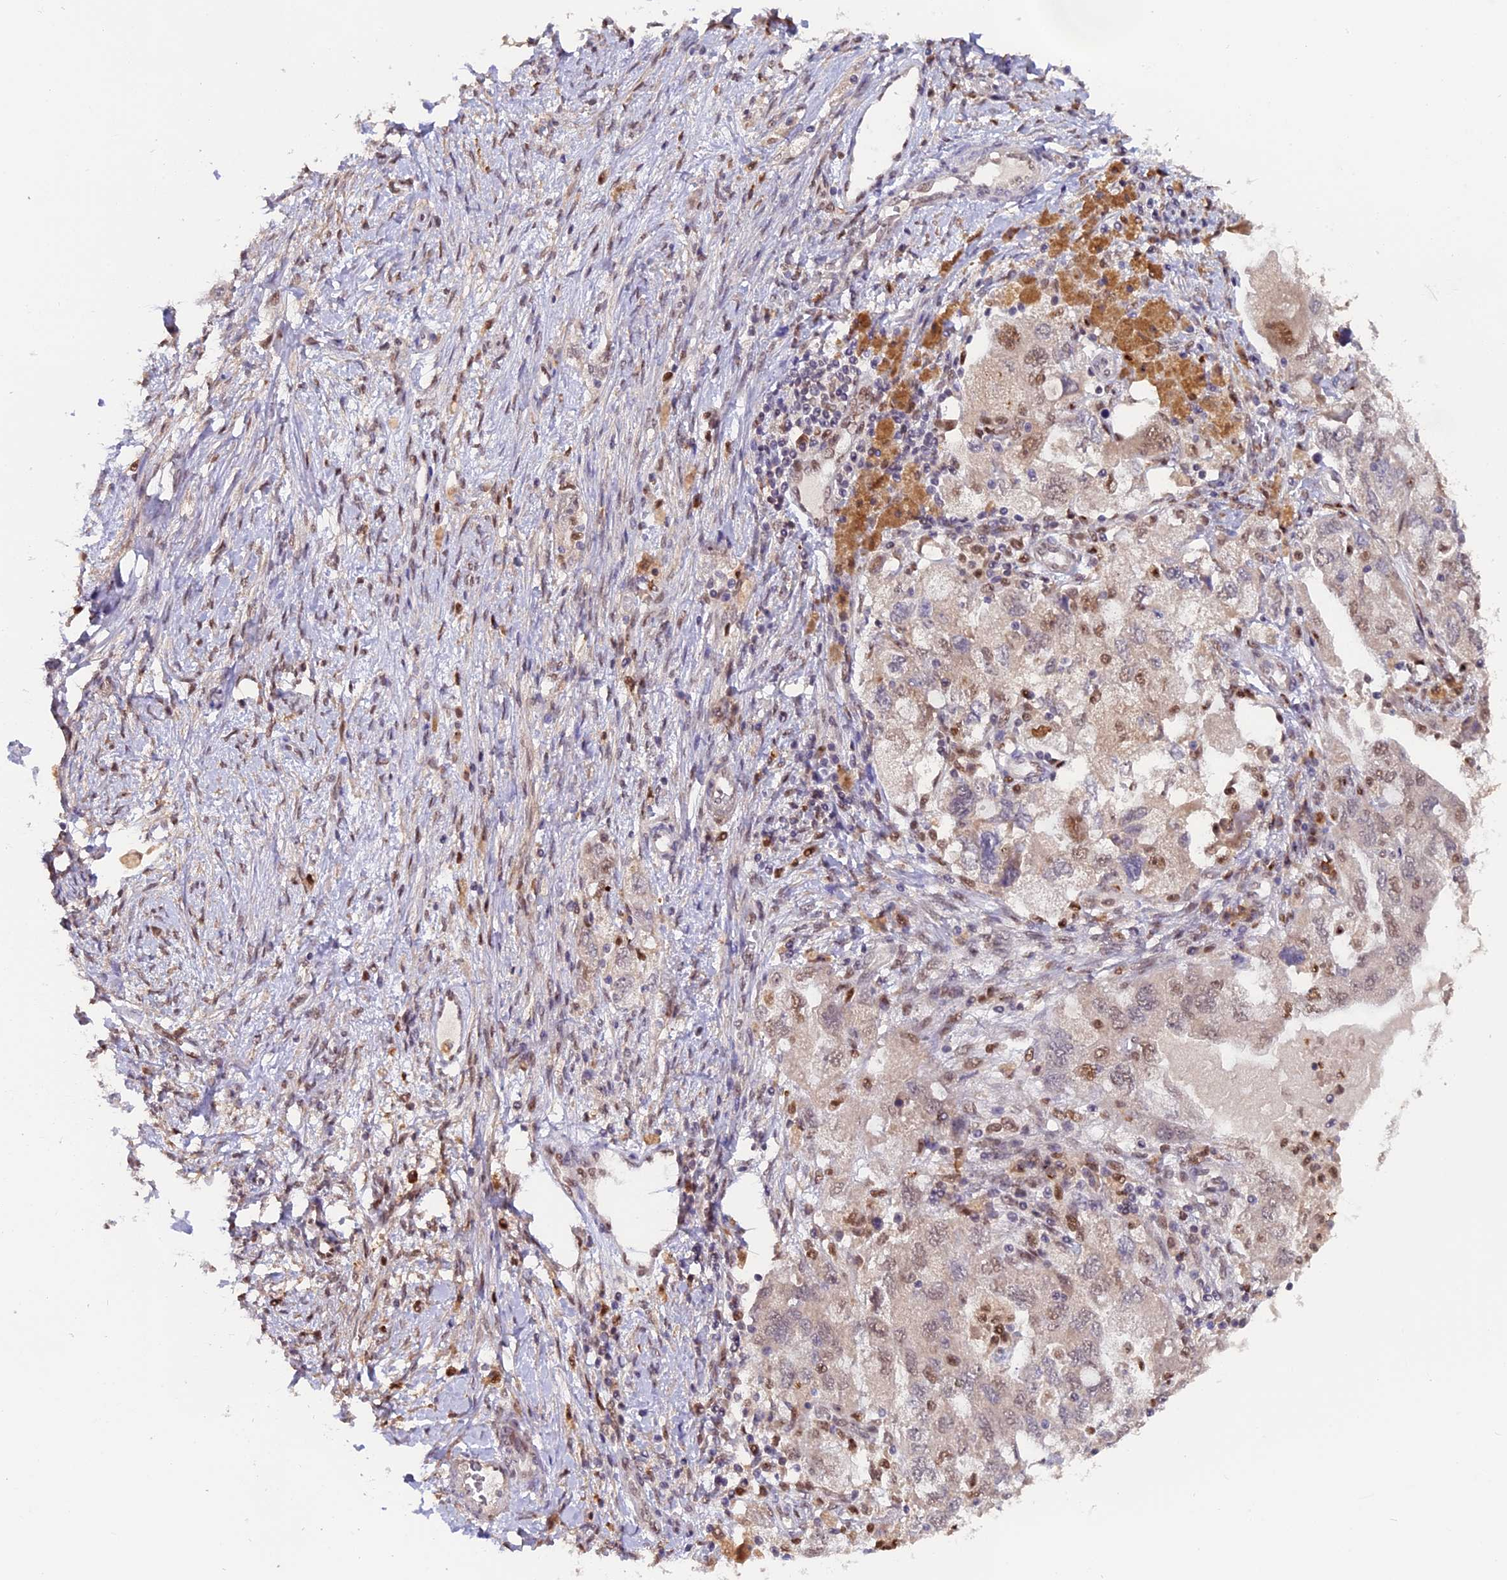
{"staining": {"intensity": "weak", "quantity": "25%-75%", "location": "nuclear"}, "tissue": "ovarian cancer", "cell_type": "Tumor cells", "image_type": "cancer", "snomed": [{"axis": "morphology", "description": "Carcinoma, NOS"}, {"axis": "morphology", "description": "Cystadenocarcinoma, serous, NOS"}, {"axis": "topography", "description": "Ovary"}], "caption": "Ovarian cancer tissue displays weak nuclear positivity in approximately 25%-75% of tumor cells", "gene": "FAM118B", "patient": {"sex": "female", "age": 69}}